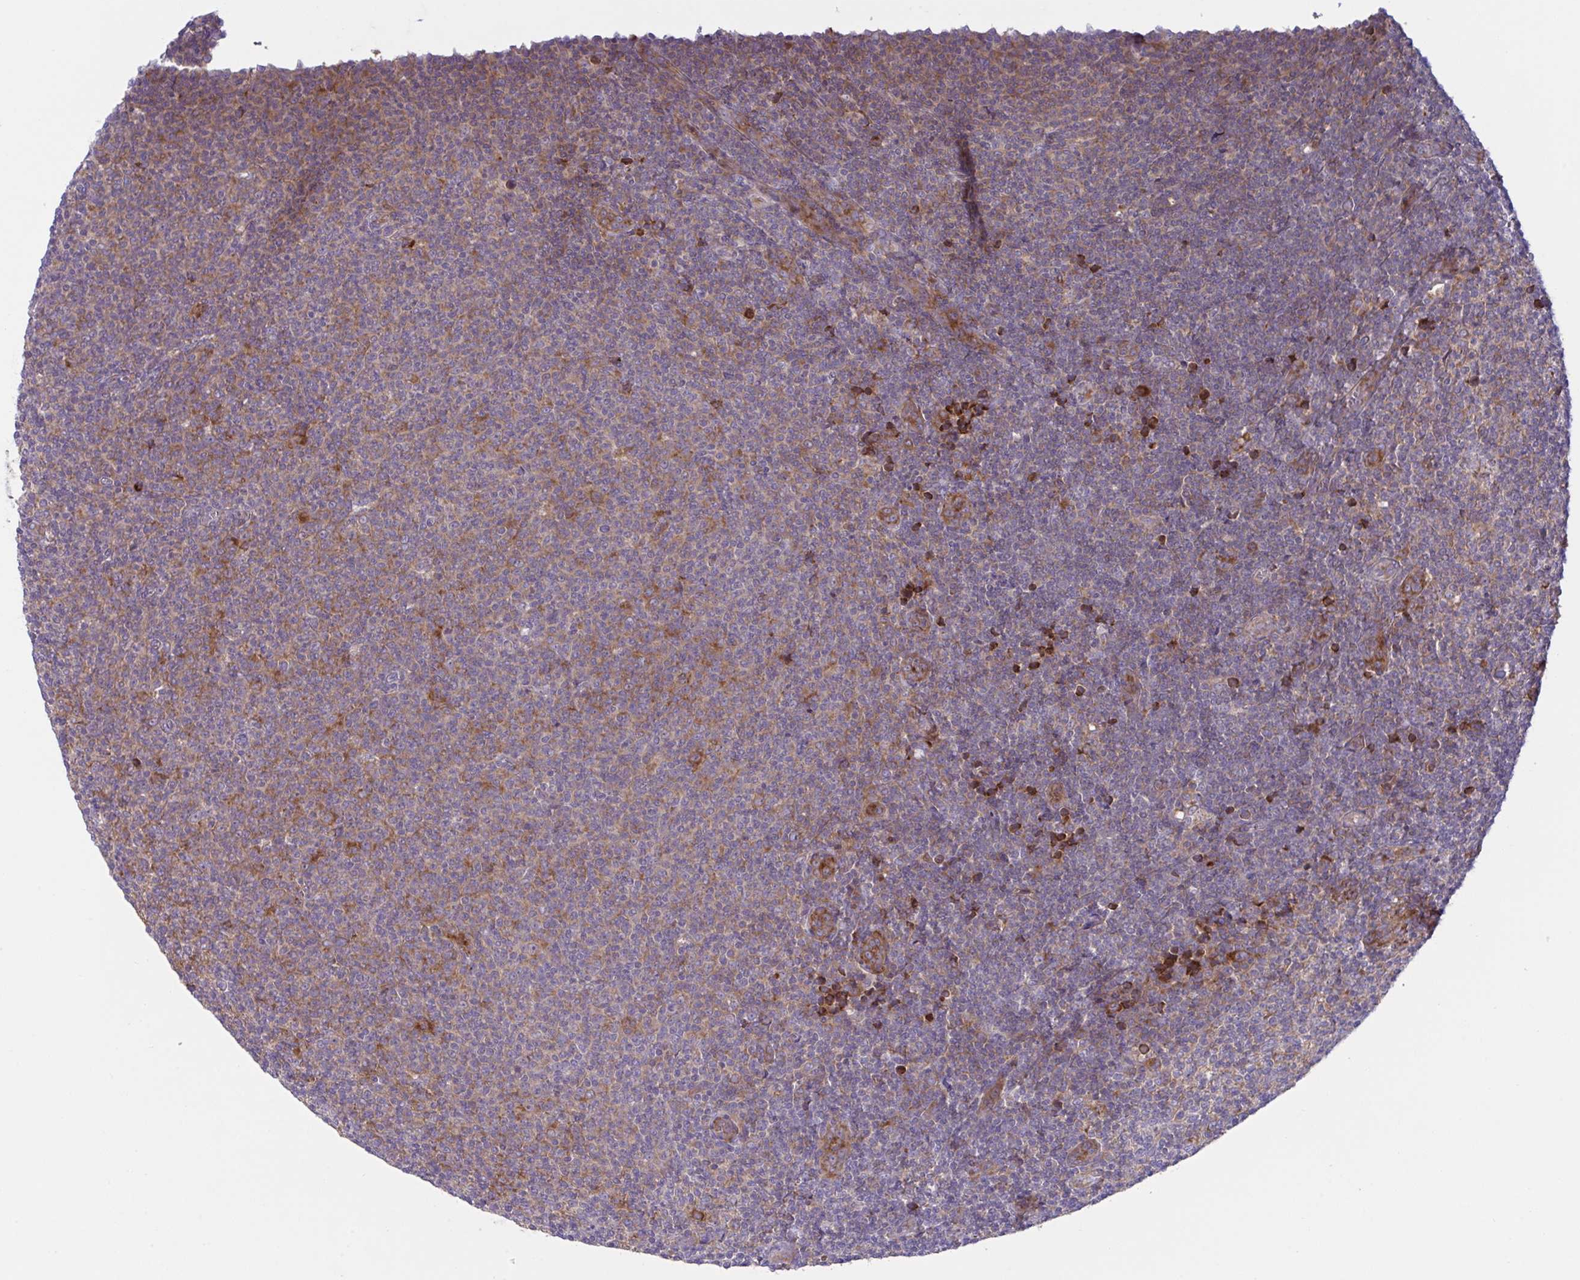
{"staining": {"intensity": "moderate", "quantity": "25%-75%", "location": "cytoplasmic/membranous"}, "tissue": "lymphoma", "cell_type": "Tumor cells", "image_type": "cancer", "snomed": [{"axis": "morphology", "description": "Malignant lymphoma, non-Hodgkin's type, Low grade"}, {"axis": "topography", "description": "Lymph node"}], "caption": "Lymphoma stained with a protein marker demonstrates moderate staining in tumor cells.", "gene": "FAU", "patient": {"sex": "male", "age": 66}}